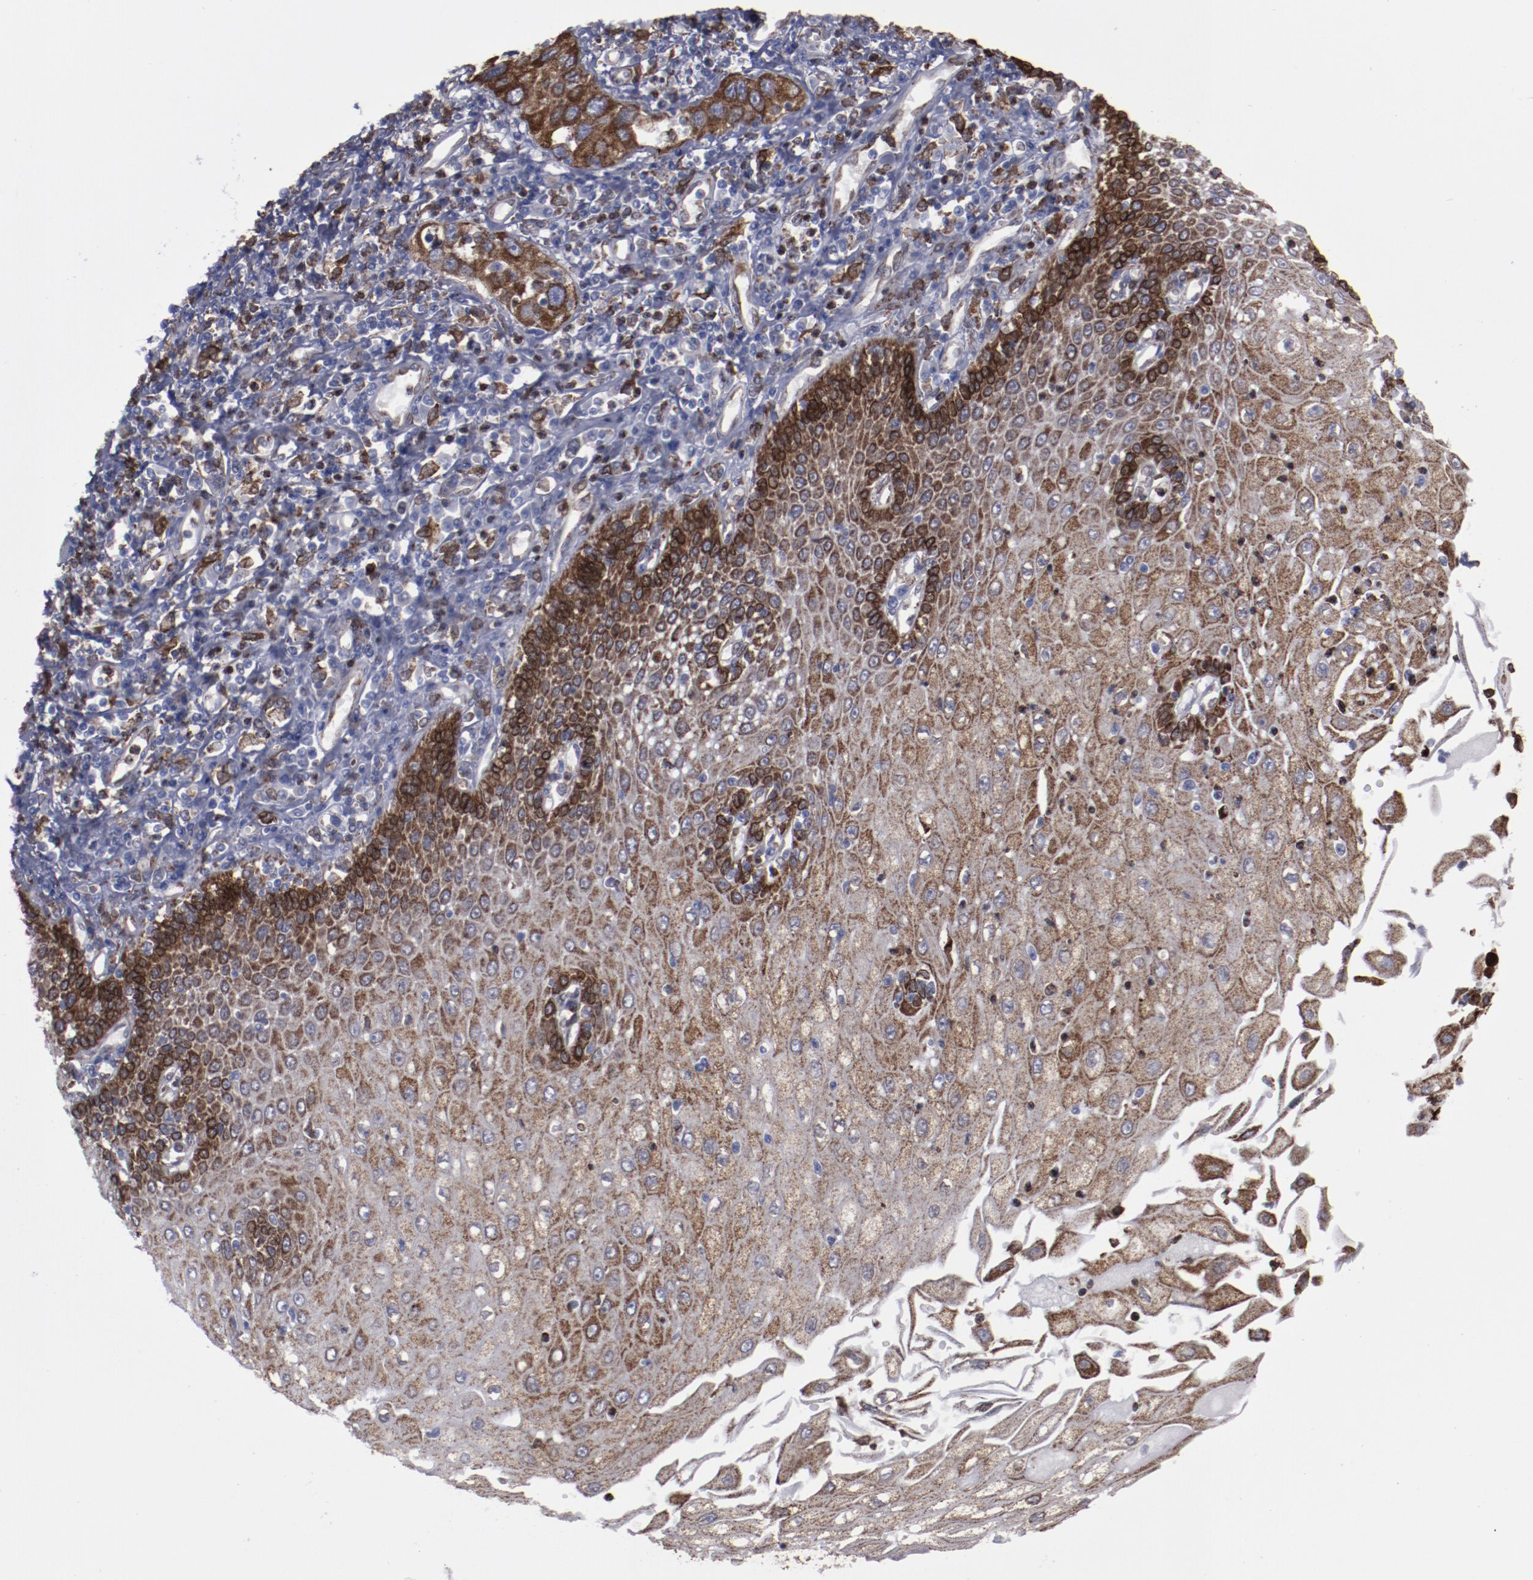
{"staining": {"intensity": "moderate", "quantity": "25%-75%", "location": "cytoplasmic/membranous"}, "tissue": "esophagus", "cell_type": "Squamous epithelial cells", "image_type": "normal", "snomed": [{"axis": "morphology", "description": "Normal tissue, NOS"}, {"axis": "topography", "description": "Esophagus"}], "caption": "Immunohistochemical staining of normal human esophagus demonstrates moderate cytoplasmic/membranous protein positivity in approximately 25%-75% of squamous epithelial cells. Using DAB (3,3'-diaminobenzidine) (brown) and hematoxylin (blue) stains, captured at high magnification using brightfield microscopy.", "gene": "ERLIN2", "patient": {"sex": "male", "age": 65}}